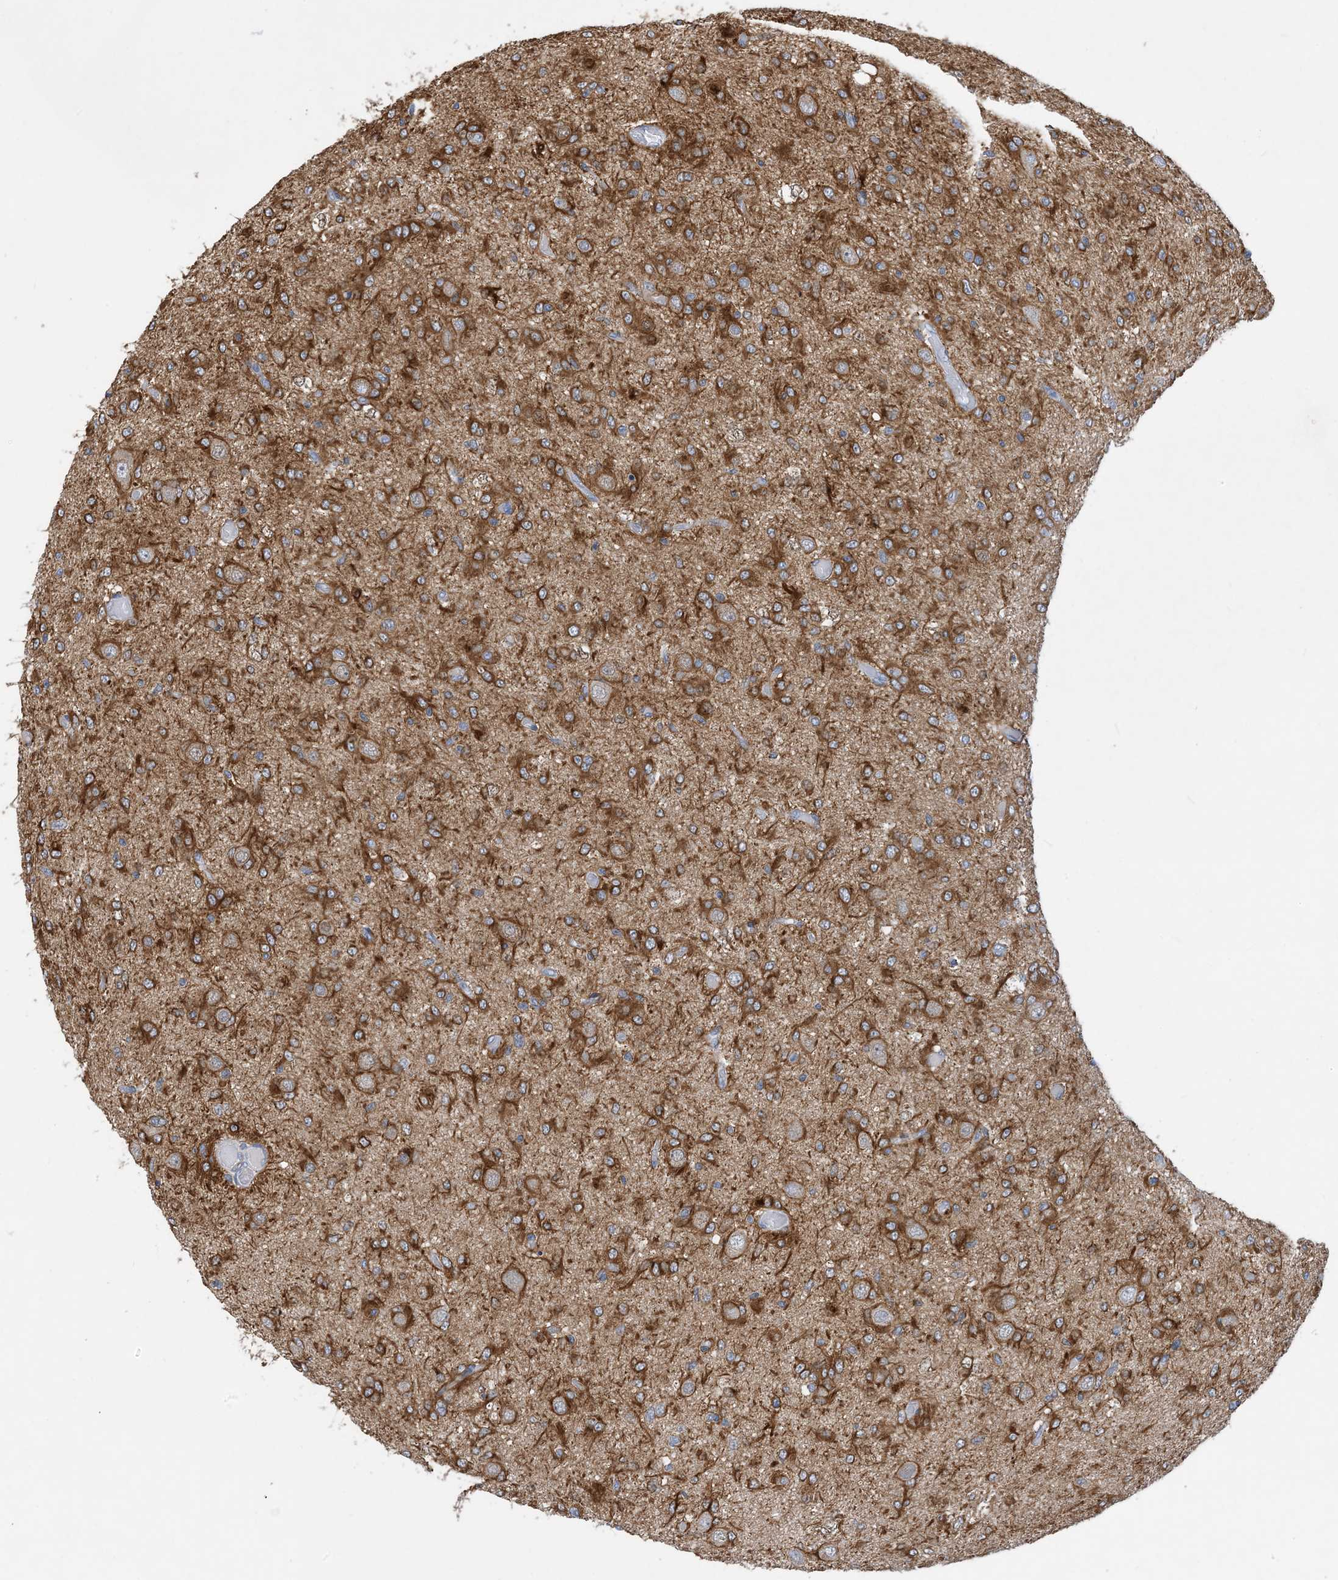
{"staining": {"intensity": "moderate", "quantity": ">75%", "location": "cytoplasmic/membranous"}, "tissue": "glioma", "cell_type": "Tumor cells", "image_type": "cancer", "snomed": [{"axis": "morphology", "description": "Glioma, malignant, High grade"}, {"axis": "topography", "description": "Brain"}], "caption": "Immunohistochemistry of human malignant high-grade glioma demonstrates medium levels of moderate cytoplasmic/membranous expression in about >75% of tumor cells. The staining was performed using DAB (3,3'-diaminobenzidine), with brown indicating positive protein expression. Nuclei are stained blue with hematoxylin.", "gene": "EIF2A", "patient": {"sex": "female", "age": 59}}